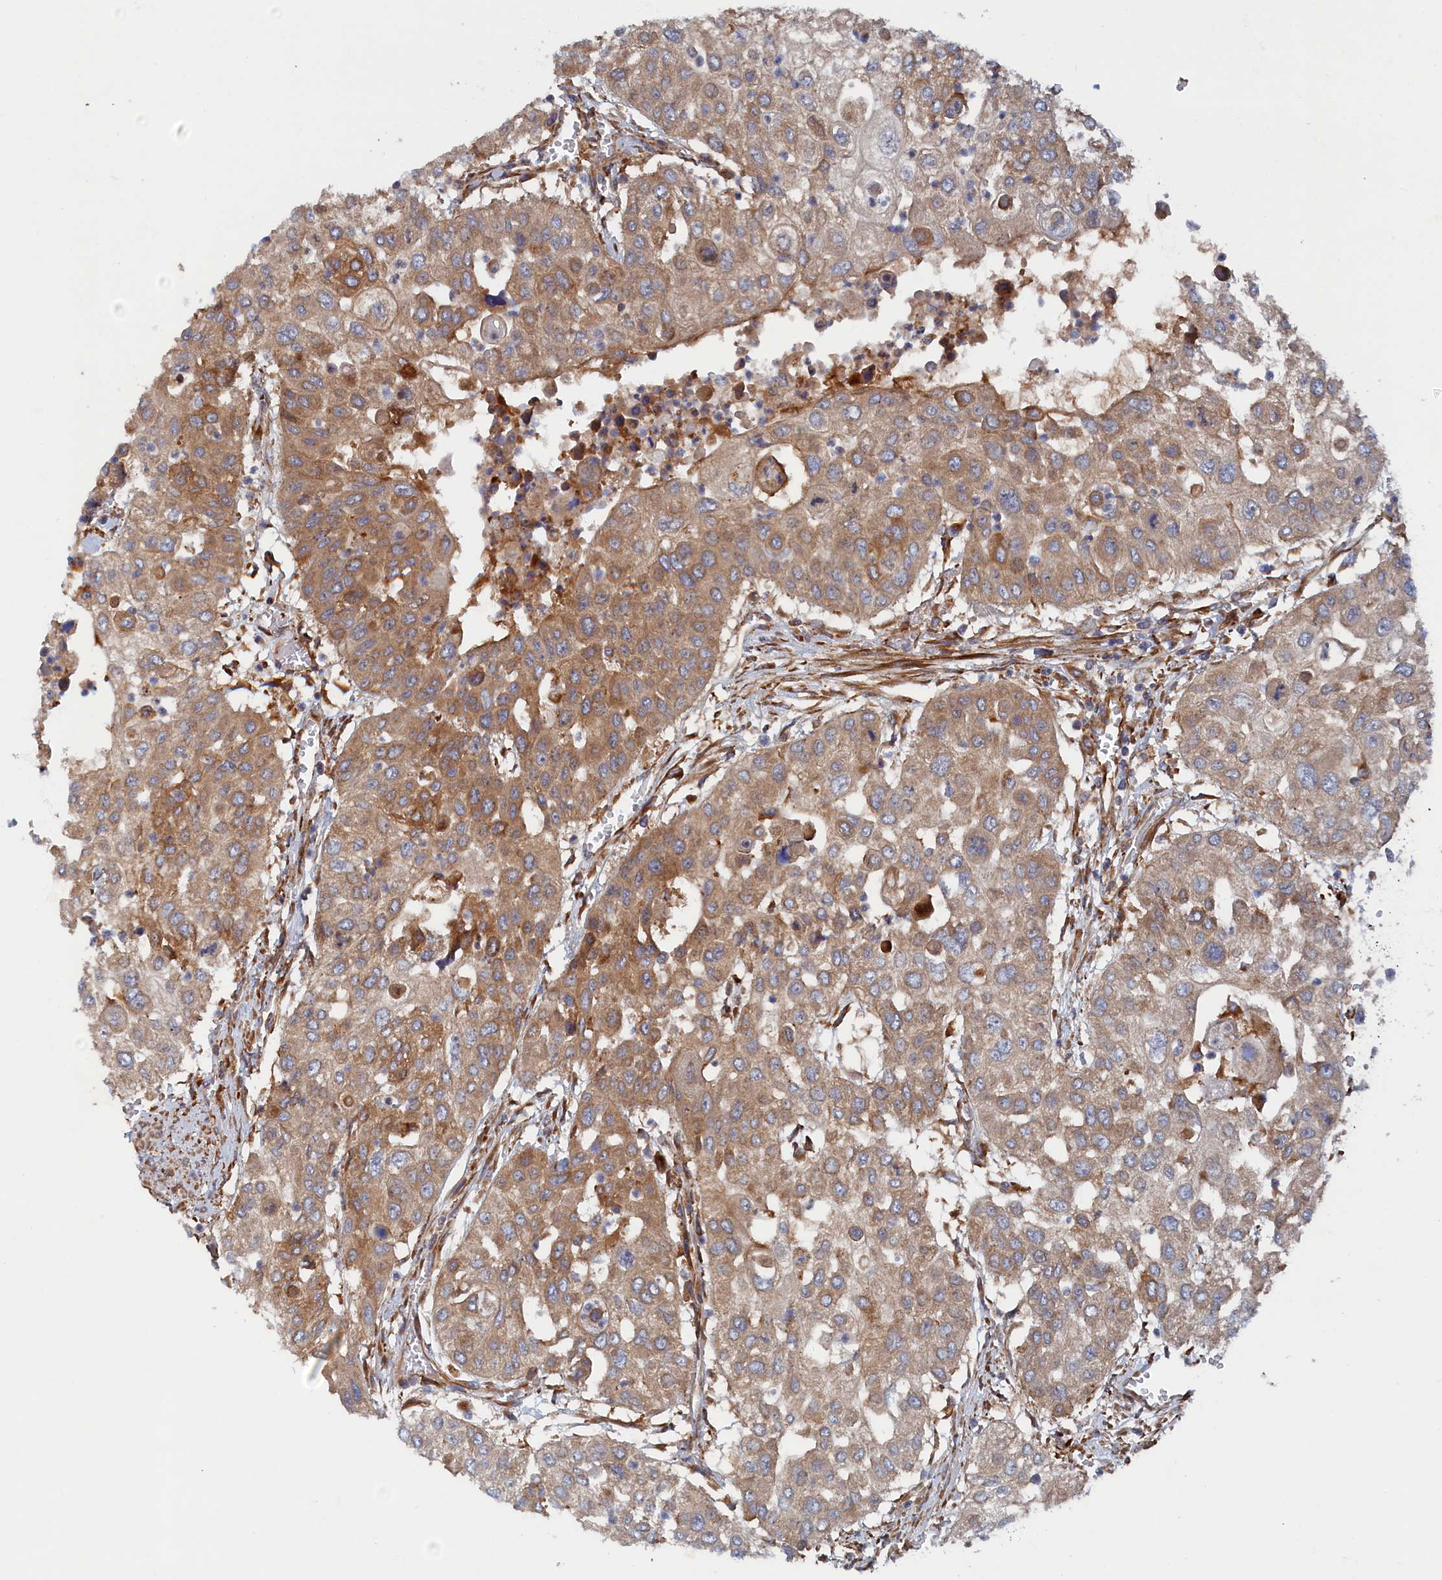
{"staining": {"intensity": "moderate", "quantity": "25%-75%", "location": "cytoplasmic/membranous"}, "tissue": "urothelial cancer", "cell_type": "Tumor cells", "image_type": "cancer", "snomed": [{"axis": "morphology", "description": "Urothelial carcinoma, High grade"}, {"axis": "topography", "description": "Urinary bladder"}], "caption": "Immunohistochemistry histopathology image of neoplastic tissue: human high-grade urothelial carcinoma stained using immunohistochemistry exhibits medium levels of moderate protein expression localized specifically in the cytoplasmic/membranous of tumor cells, appearing as a cytoplasmic/membranous brown color.", "gene": "TMEM196", "patient": {"sex": "female", "age": 79}}